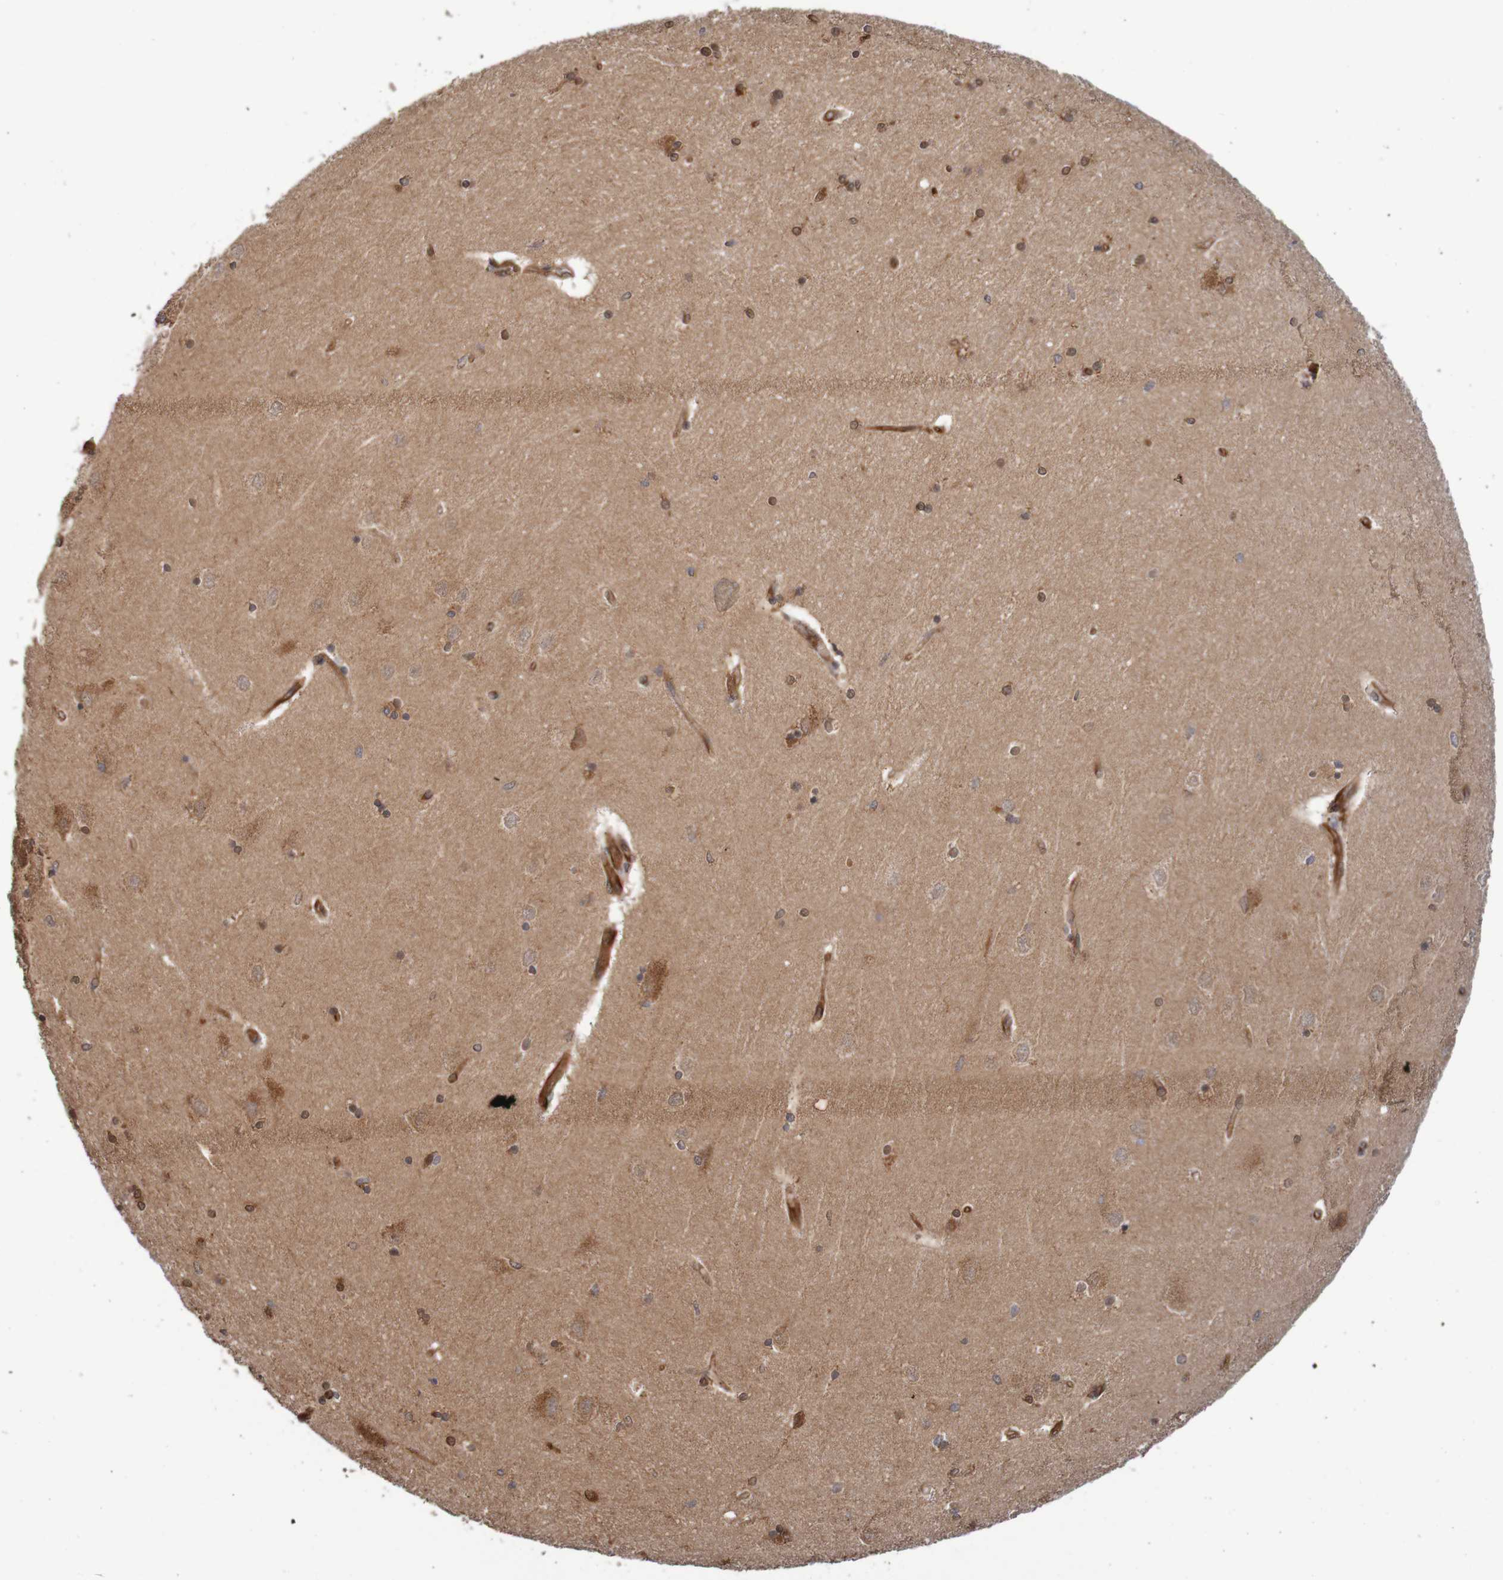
{"staining": {"intensity": "strong", "quantity": "25%-75%", "location": "nuclear"}, "tissue": "hippocampus", "cell_type": "Glial cells", "image_type": "normal", "snomed": [{"axis": "morphology", "description": "Normal tissue, NOS"}, {"axis": "topography", "description": "Hippocampus"}], "caption": "A high amount of strong nuclear positivity is identified in about 25%-75% of glial cells in unremarkable hippocampus. (Brightfield microscopy of DAB IHC at high magnification).", "gene": "MRPL52", "patient": {"sex": "female", "age": 54}}